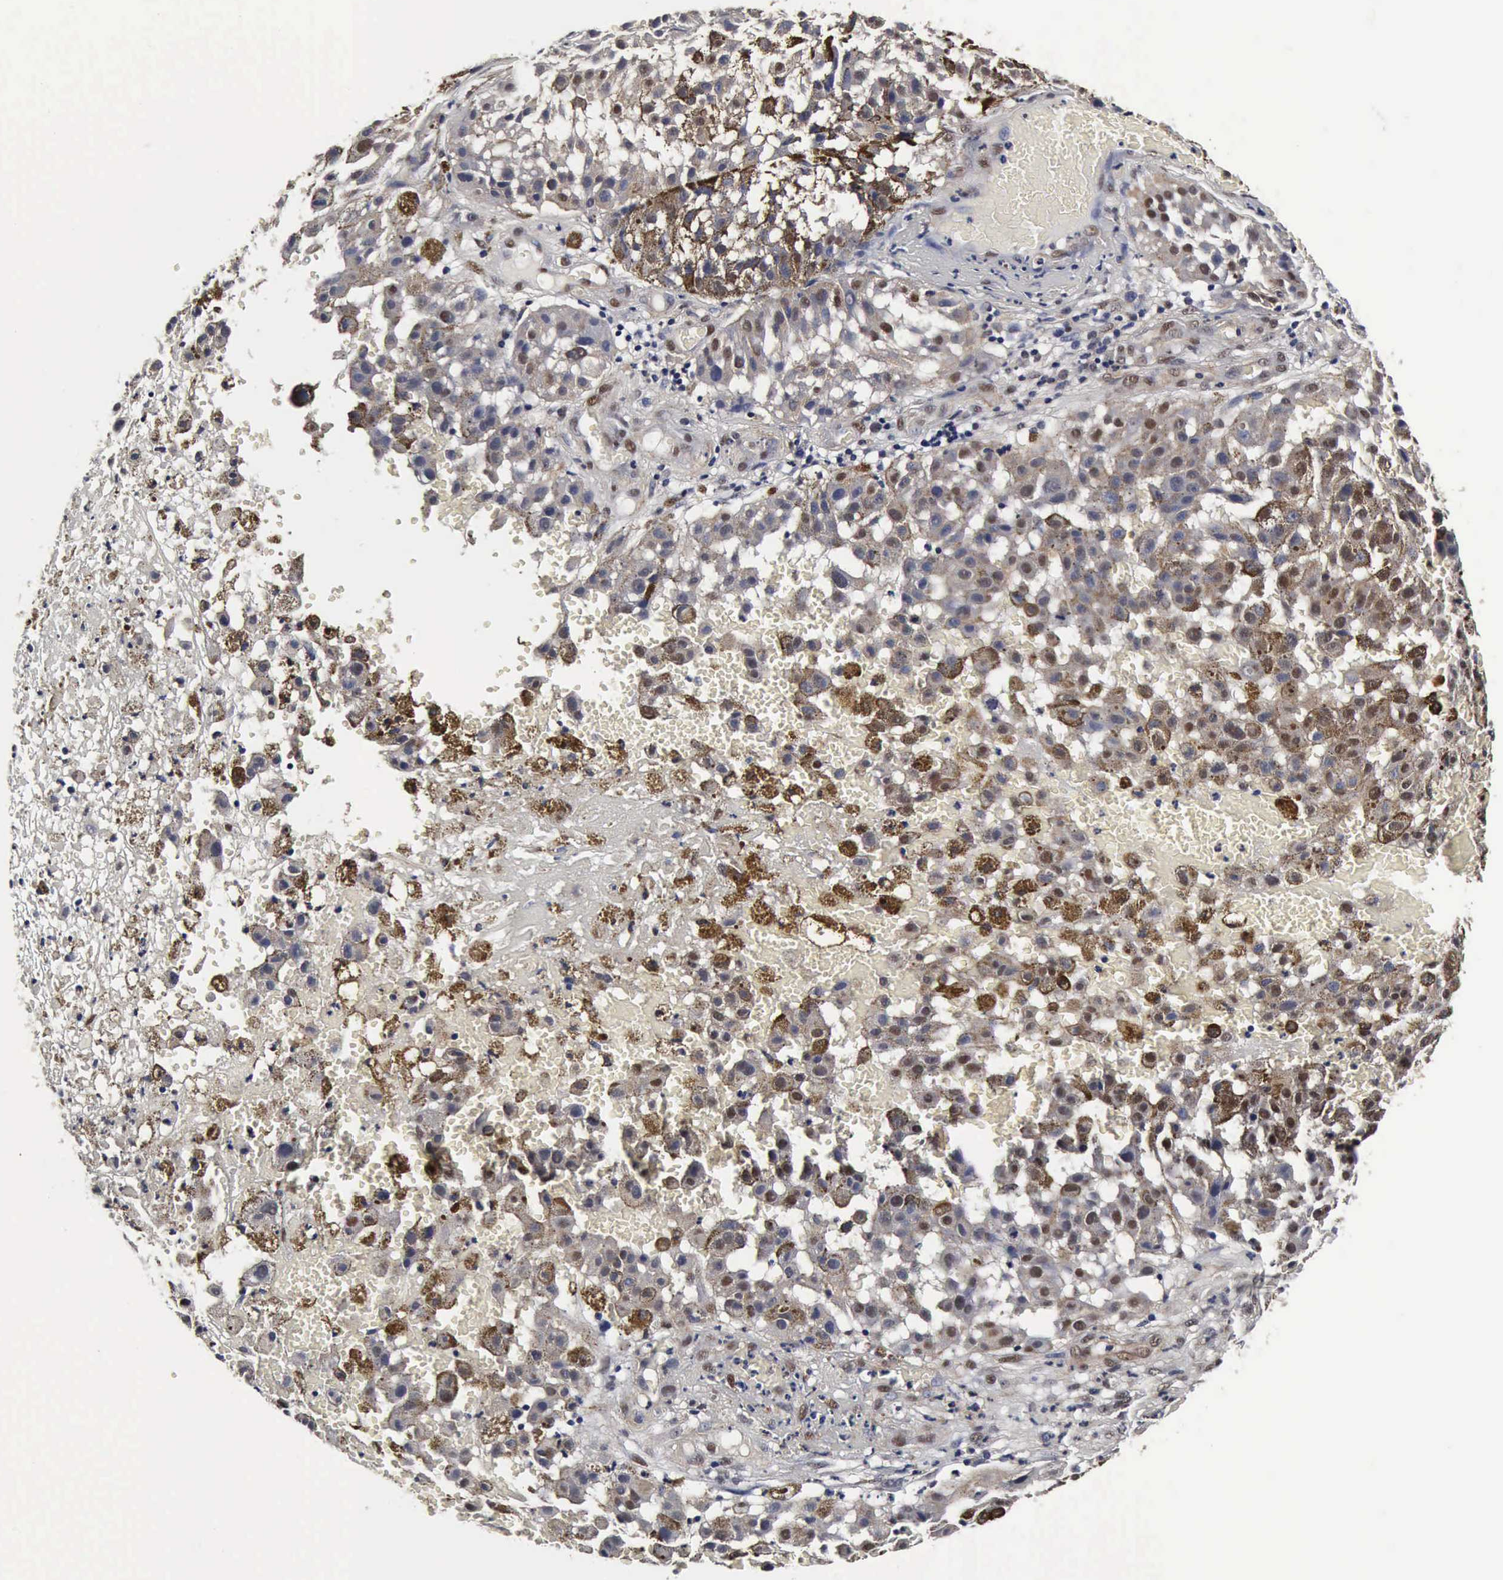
{"staining": {"intensity": "weak", "quantity": "<25%", "location": "cytoplasmic/membranous,nuclear"}, "tissue": "melanoma", "cell_type": "Tumor cells", "image_type": "cancer", "snomed": [{"axis": "morphology", "description": "Malignant melanoma, NOS"}, {"axis": "topography", "description": "Skin"}], "caption": "Histopathology image shows no protein expression in tumor cells of malignant melanoma tissue. (DAB IHC visualized using brightfield microscopy, high magnification).", "gene": "UBC", "patient": {"sex": "female", "age": 64}}